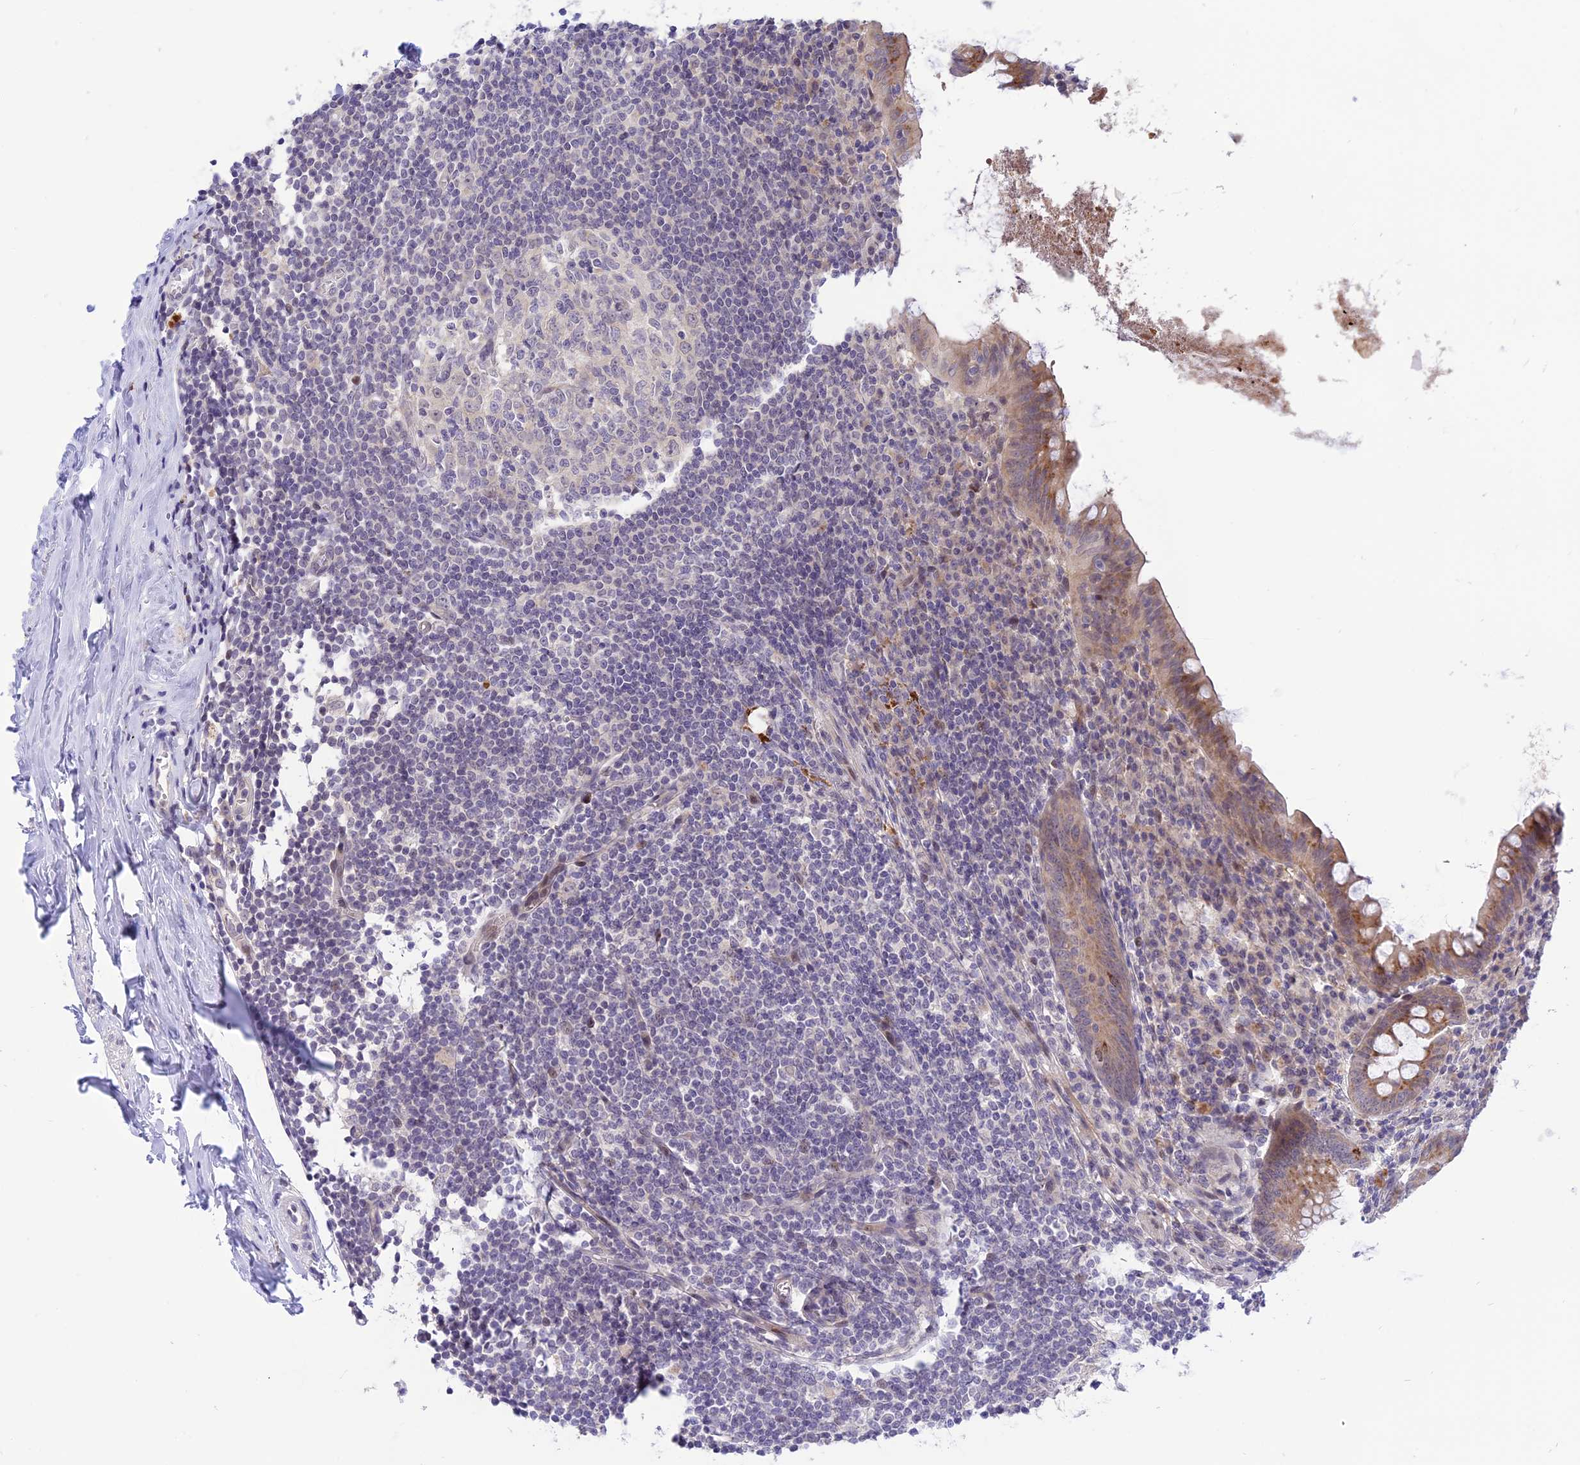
{"staining": {"intensity": "moderate", "quantity": ">75%", "location": "cytoplasmic/membranous"}, "tissue": "appendix", "cell_type": "Glandular cells", "image_type": "normal", "snomed": [{"axis": "morphology", "description": "Normal tissue, NOS"}, {"axis": "topography", "description": "Appendix"}], "caption": "A brown stain shows moderate cytoplasmic/membranous expression of a protein in glandular cells of normal human appendix.", "gene": "ZNF837", "patient": {"sex": "female", "age": 51}}